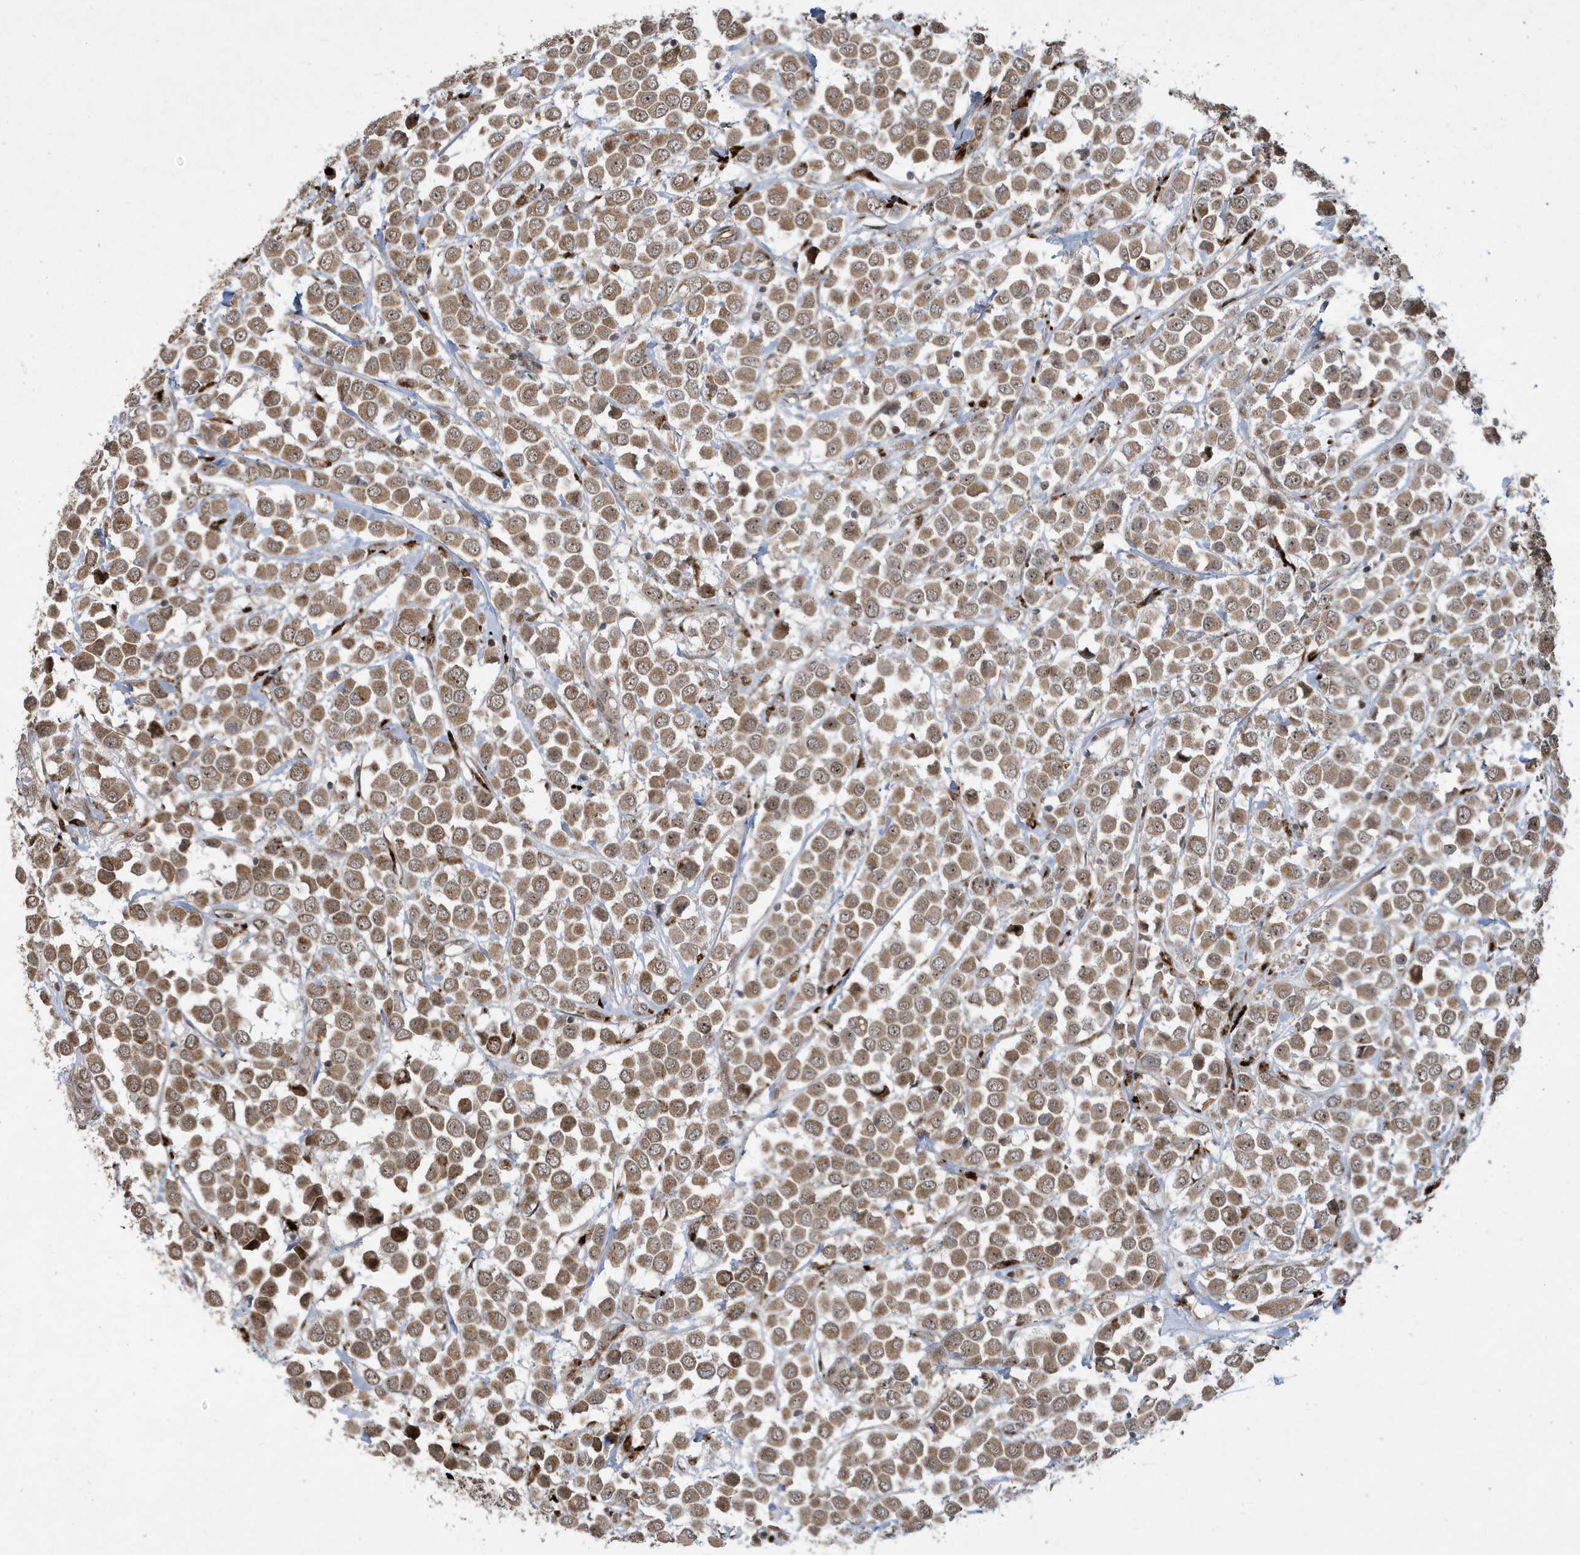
{"staining": {"intensity": "moderate", "quantity": ">75%", "location": "cytoplasmic/membranous"}, "tissue": "breast cancer", "cell_type": "Tumor cells", "image_type": "cancer", "snomed": [{"axis": "morphology", "description": "Duct carcinoma"}, {"axis": "topography", "description": "Breast"}], "caption": "Tumor cells reveal medium levels of moderate cytoplasmic/membranous expression in approximately >75% of cells in breast invasive ductal carcinoma.", "gene": "FAM9B", "patient": {"sex": "female", "age": 61}}